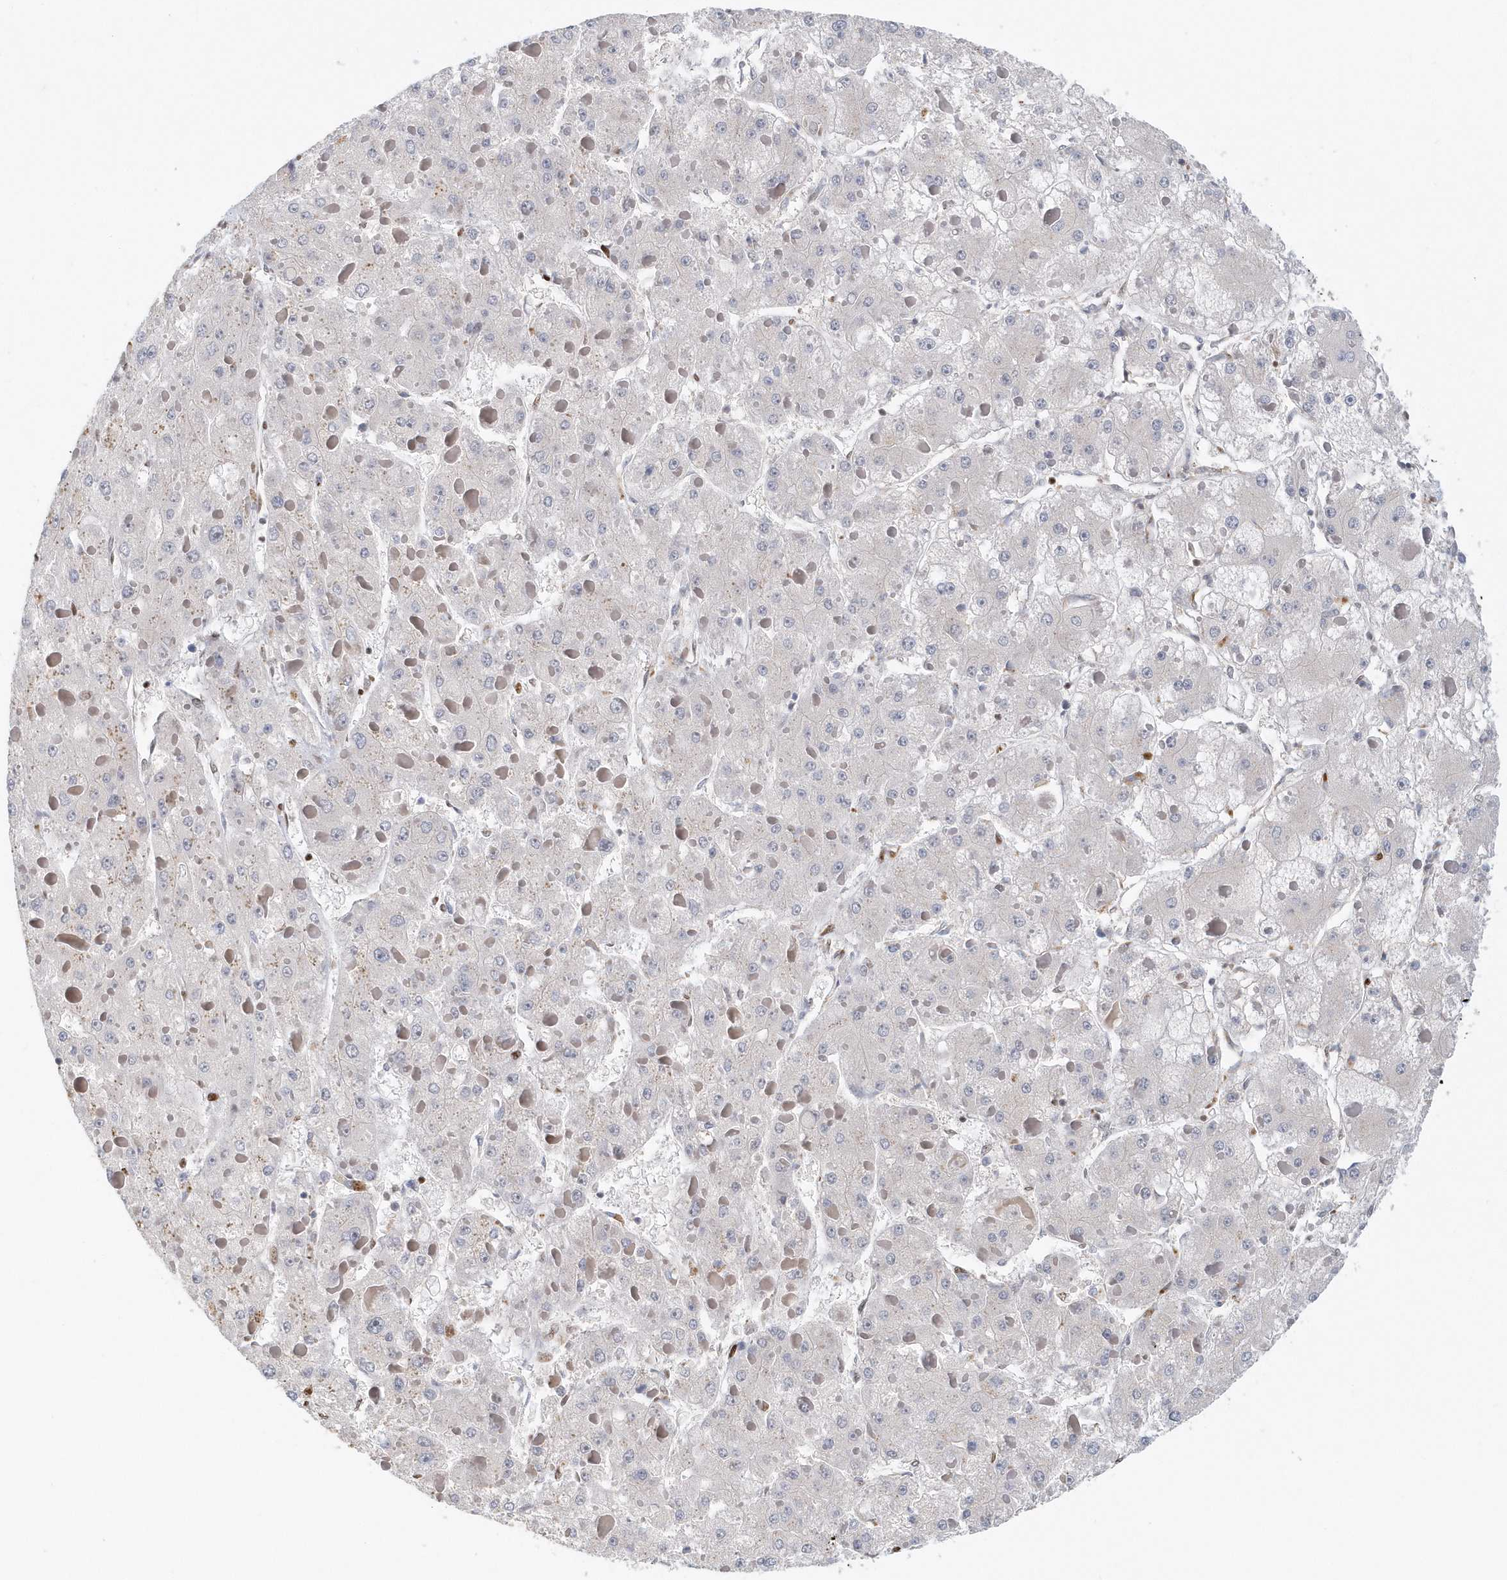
{"staining": {"intensity": "negative", "quantity": "none", "location": "none"}, "tissue": "liver cancer", "cell_type": "Tumor cells", "image_type": "cancer", "snomed": [{"axis": "morphology", "description": "Carcinoma, Hepatocellular, NOS"}, {"axis": "topography", "description": "Liver"}], "caption": "Histopathology image shows no protein staining in tumor cells of liver hepatocellular carcinoma tissue.", "gene": "SUMO2", "patient": {"sex": "female", "age": 73}}